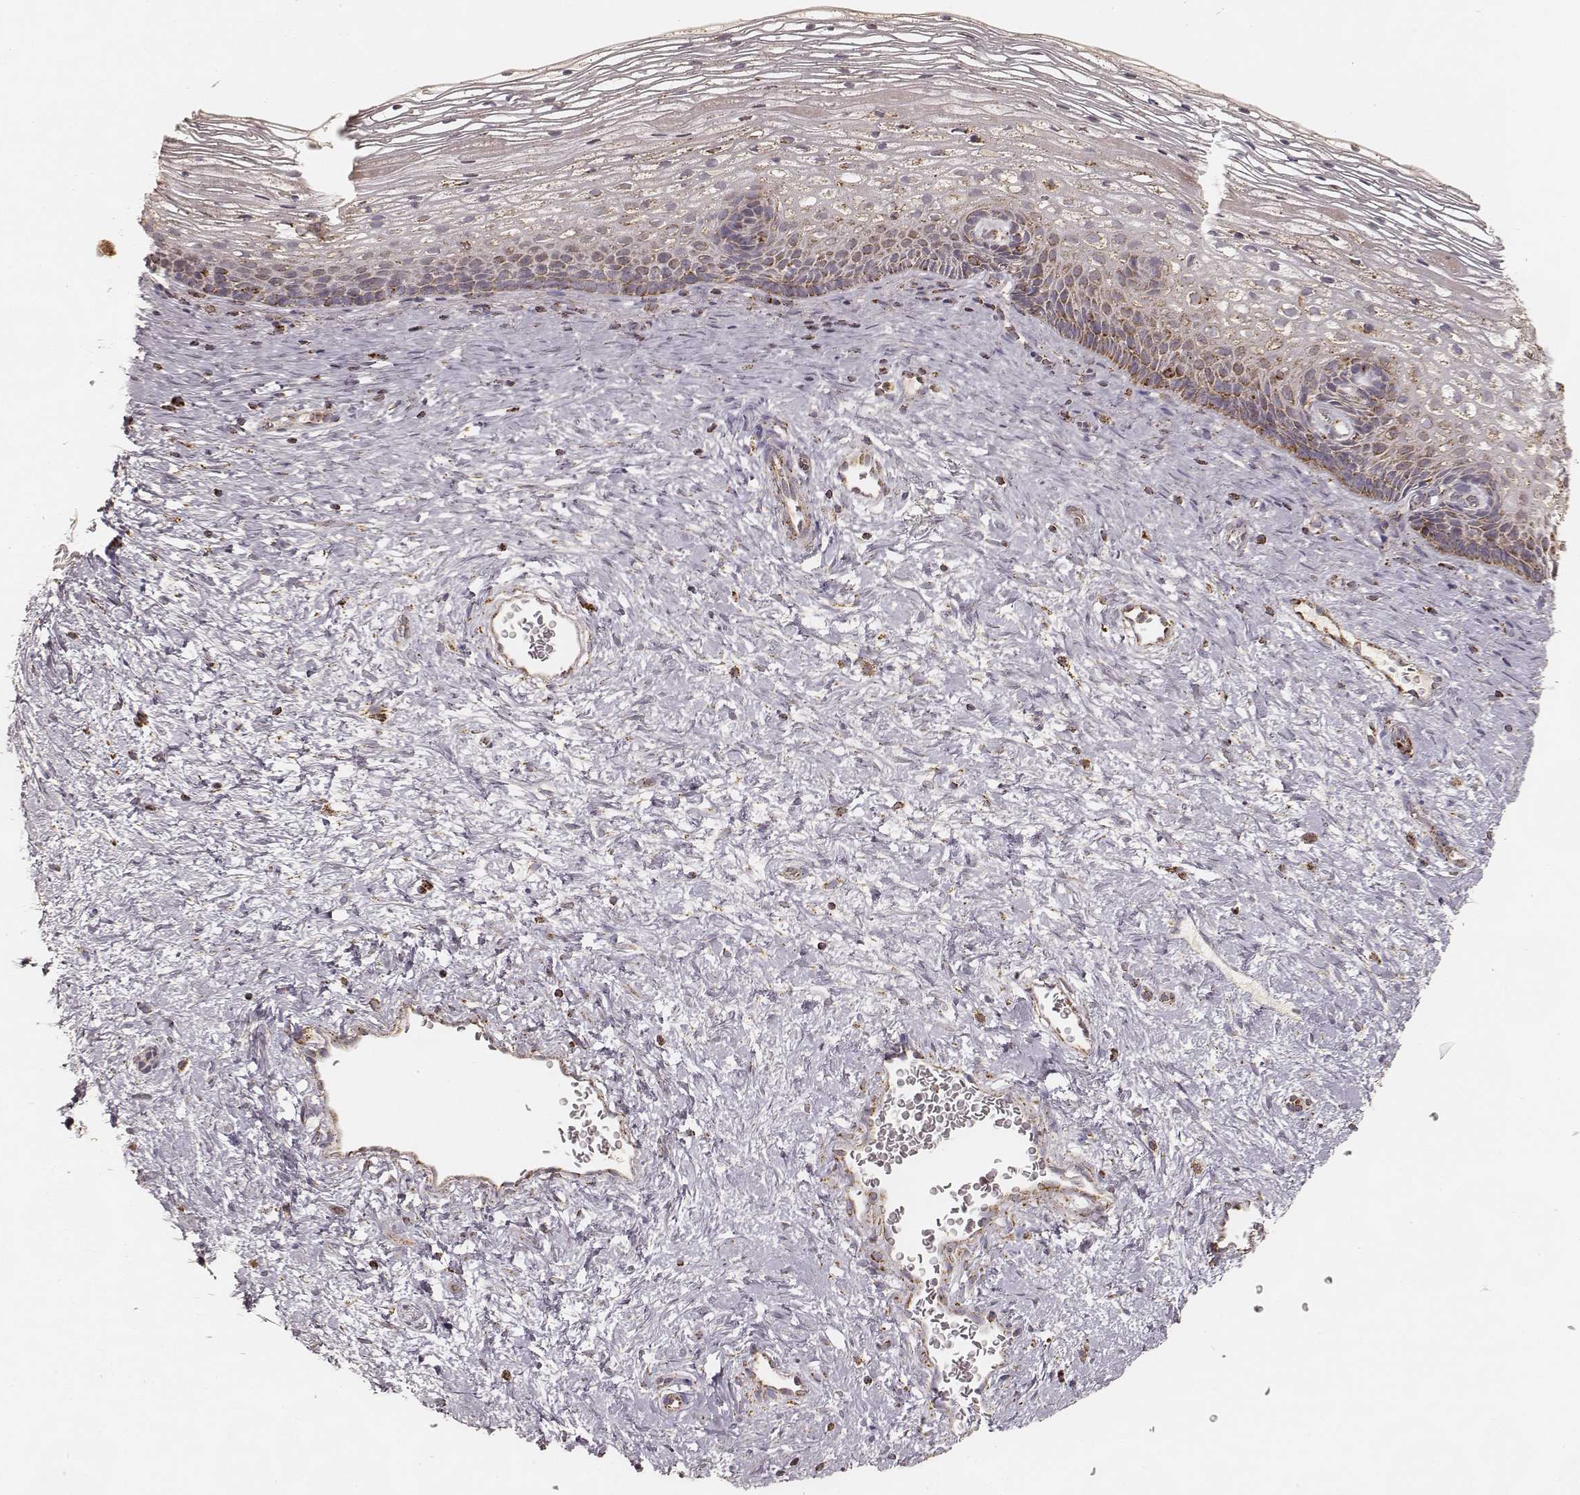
{"staining": {"intensity": "strong", "quantity": ">75%", "location": "cytoplasmic/membranous"}, "tissue": "cervix", "cell_type": "Glandular cells", "image_type": "normal", "snomed": [{"axis": "morphology", "description": "Normal tissue, NOS"}, {"axis": "topography", "description": "Cervix"}], "caption": "An image showing strong cytoplasmic/membranous positivity in approximately >75% of glandular cells in benign cervix, as visualized by brown immunohistochemical staining.", "gene": "CS", "patient": {"sex": "female", "age": 34}}